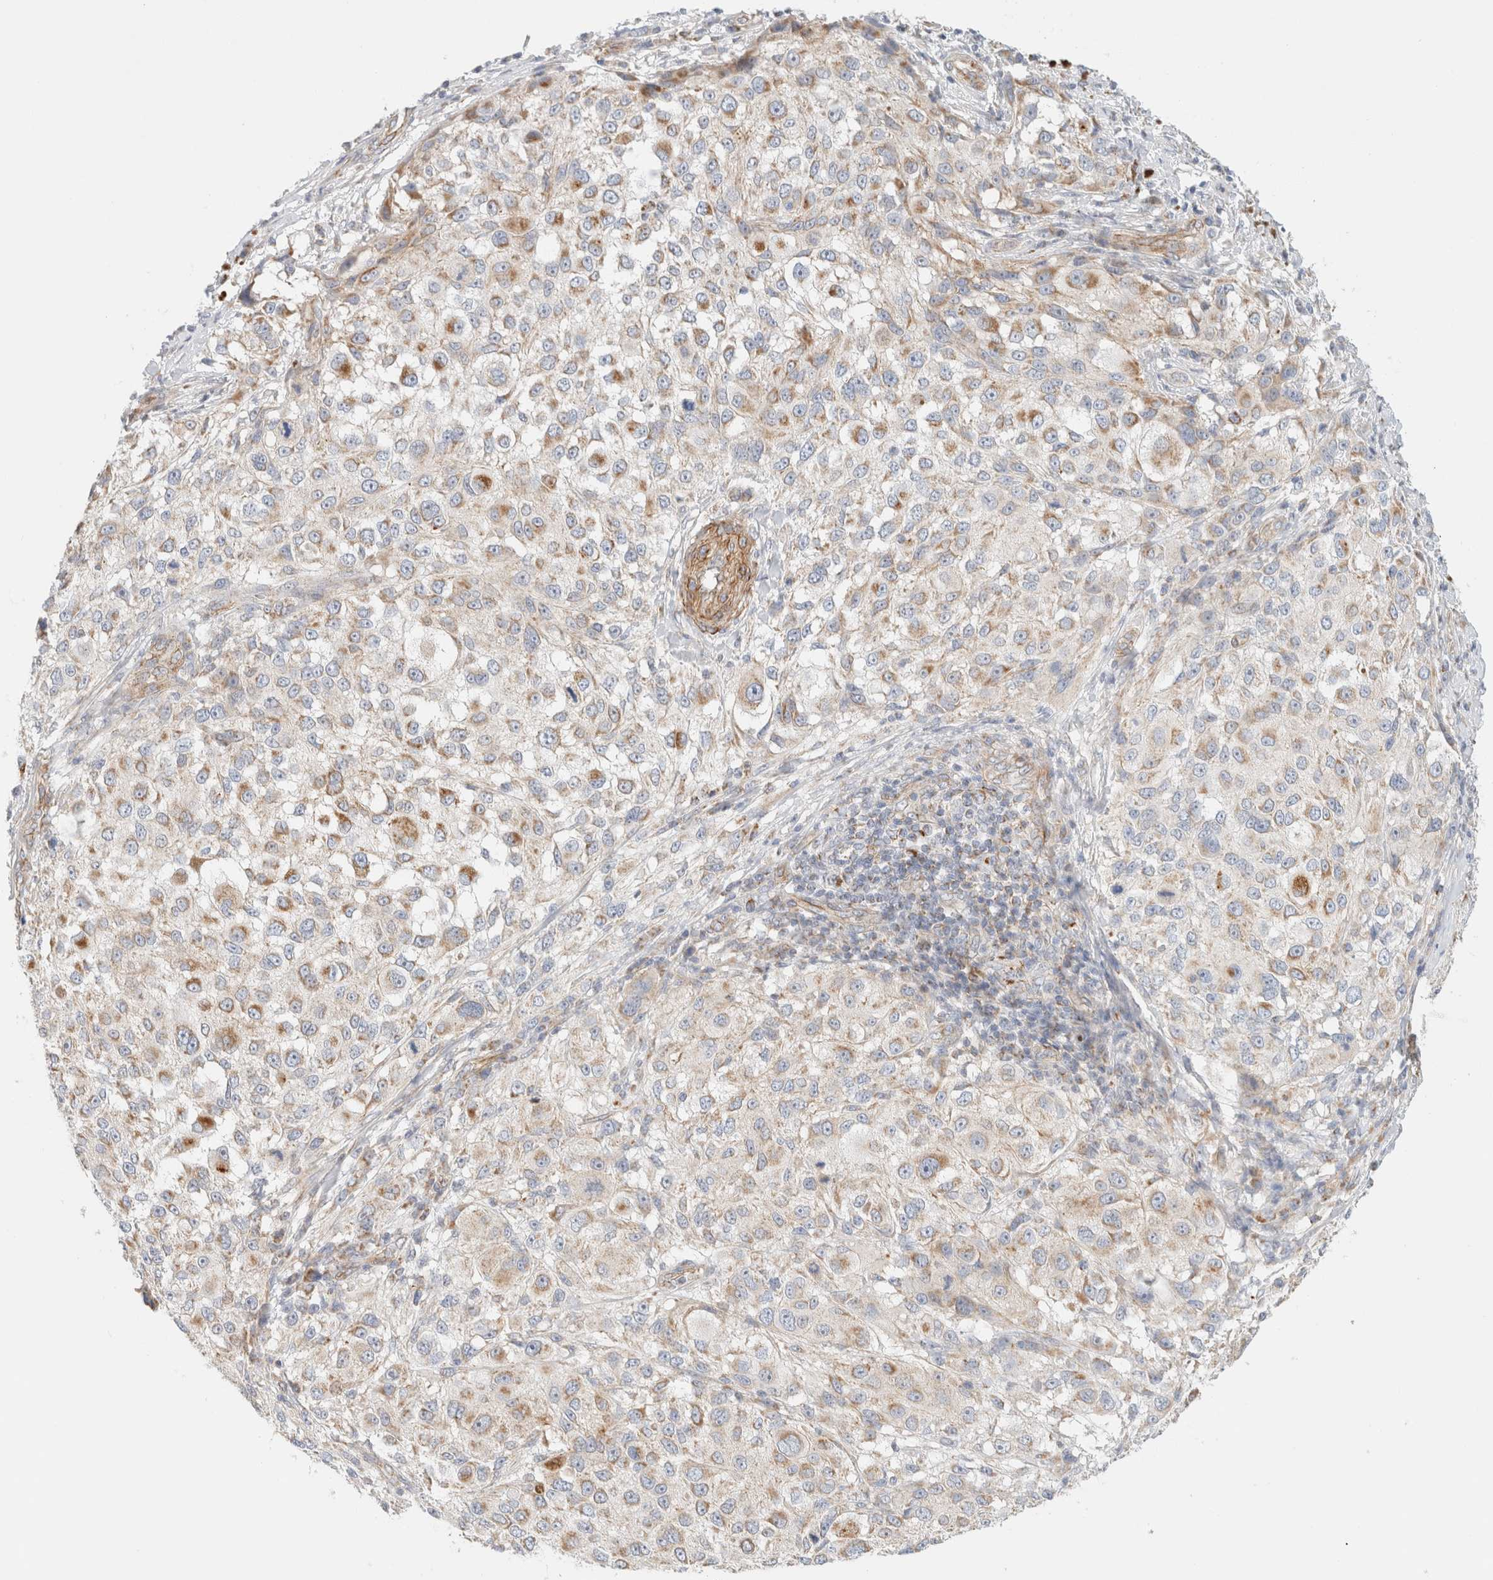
{"staining": {"intensity": "moderate", "quantity": "<25%", "location": "cytoplasmic/membranous"}, "tissue": "melanoma", "cell_type": "Tumor cells", "image_type": "cancer", "snomed": [{"axis": "morphology", "description": "Necrosis, NOS"}, {"axis": "morphology", "description": "Malignant melanoma, NOS"}, {"axis": "topography", "description": "Skin"}], "caption": "Melanoma stained with a brown dye demonstrates moderate cytoplasmic/membranous positive staining in about <25% of tumor cells.", "gene": "MRM3", "patient": {"sex": "female", "age": 87}}